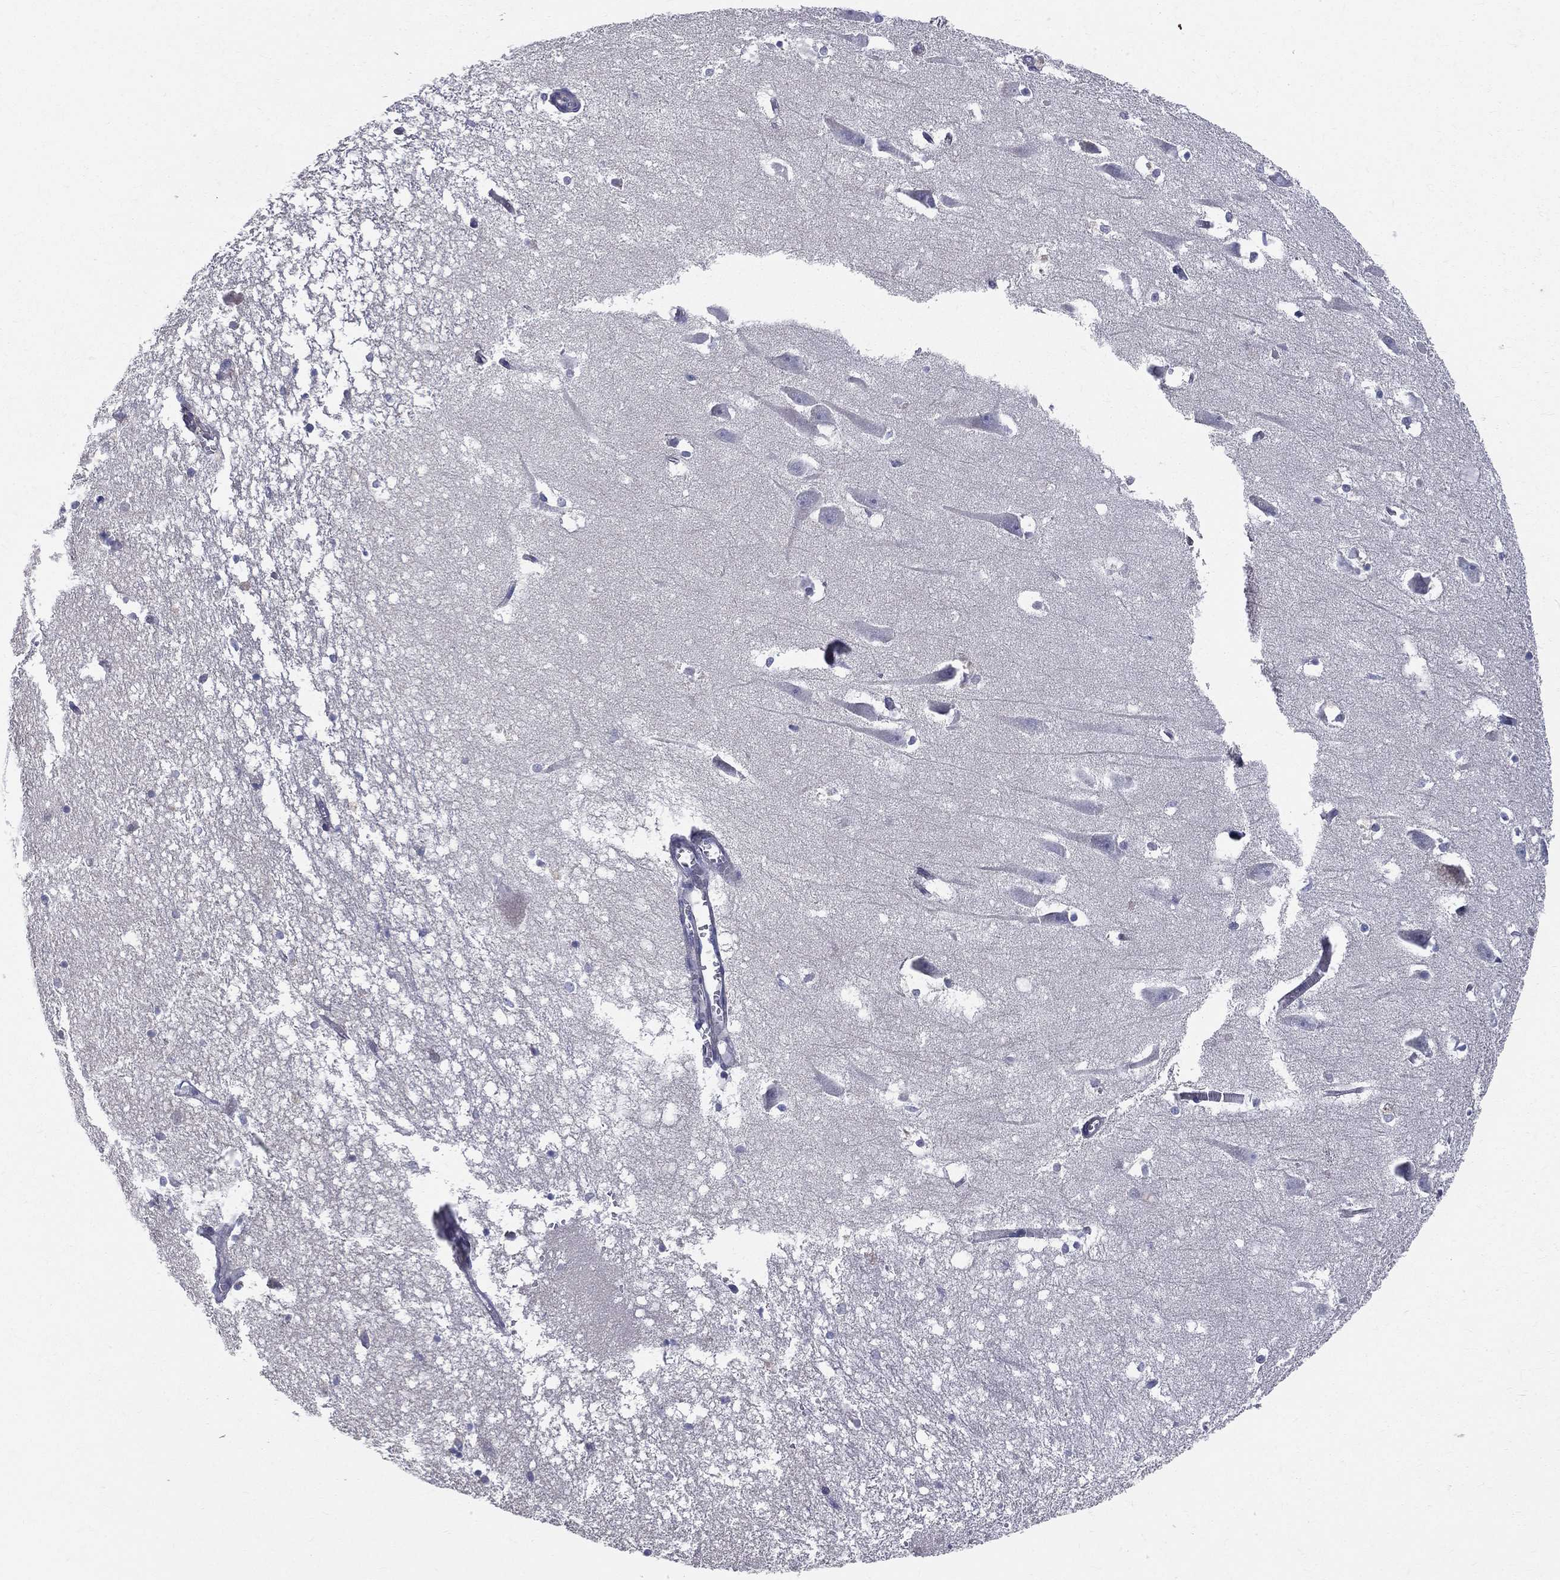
{"staining": {"intensity": "negative", "quantity": "none", "location": "none"}, "tissue": "hippocampus", "cell_type": "Glial cells", "image_type": "normal", "snomed": [{"axis": "morphology", "description": "Normal tissue, NOS"}, {"axis": "topography", "description": "Lateral ventricle wall"}, {"axis": "topography", "description": "Hippocampus"}], "caption": "Immunohistochemistry (IHC) histopathology image of unremarkable hippocampus: human hippocampus stained with DAB exhibits no significant protein staining in glial cells. (DAB (3,3'-diaminobenzidine) immunohistochemistry (IHC) visualized using brightfield microscopy, high magnification).", "gene": "POMZP3", "patient": {"sex": "female", "age": 63}}